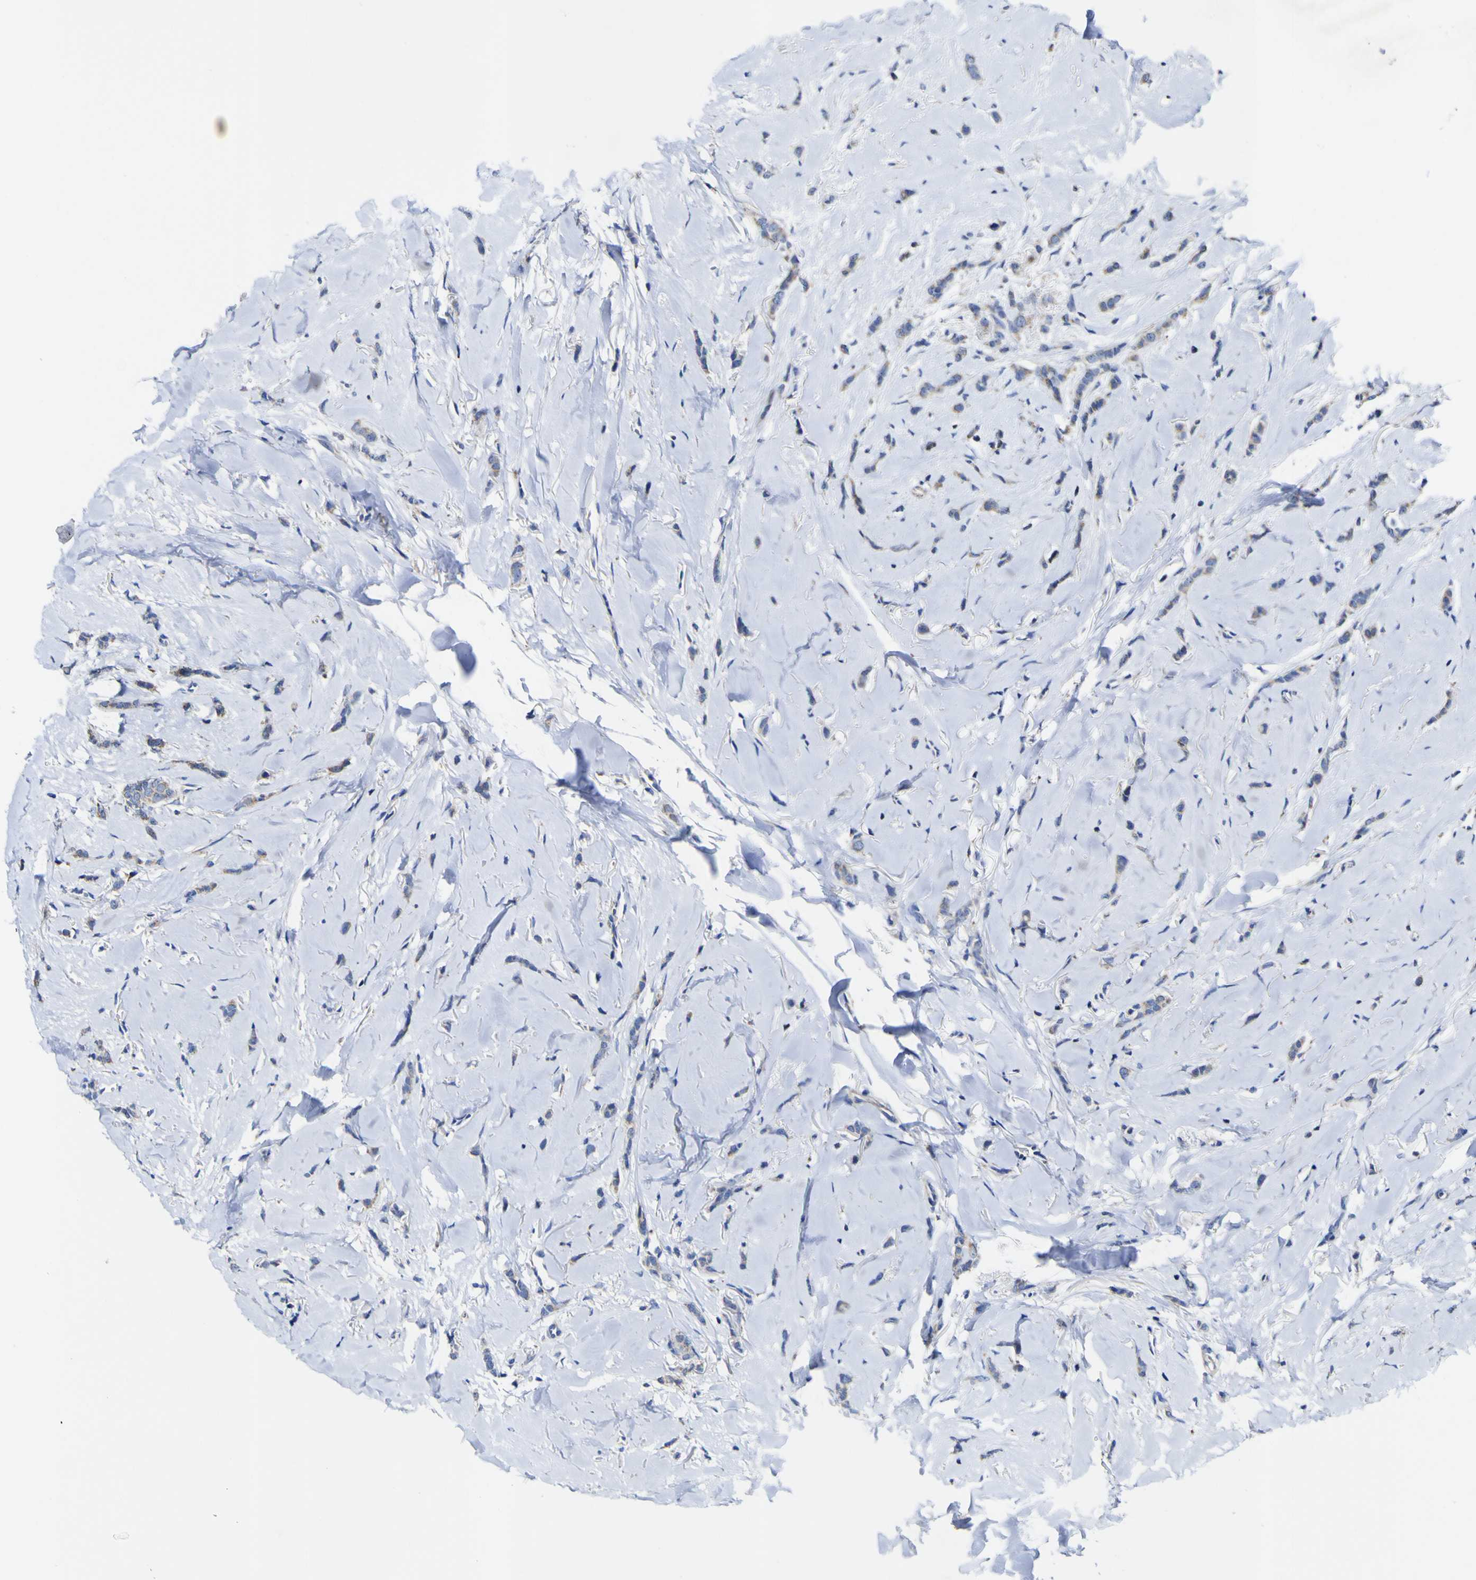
{"staining": {"intensity": "weak", "quantity": ">75%", "location": "cytoplasmic/membranous"}, "tissue": "breast cancer", "cell_type": "Tumor cells", "image_type": "cancer", "snomed": [{"axis": "morphology", "description": "Lobular carcinoma"}, {"axis": "topography", "description": "Skin"}, {"axis": "topography", "description": "Breast"}], "caption": "An image of human breast cancer (lobular carcinoma) stained for a protein exhibits weak cytoplasmic/membranous brown staining in tumor cells.", "gene": "CCDC90B", "patient": {"sex": "female", "age": 46}}